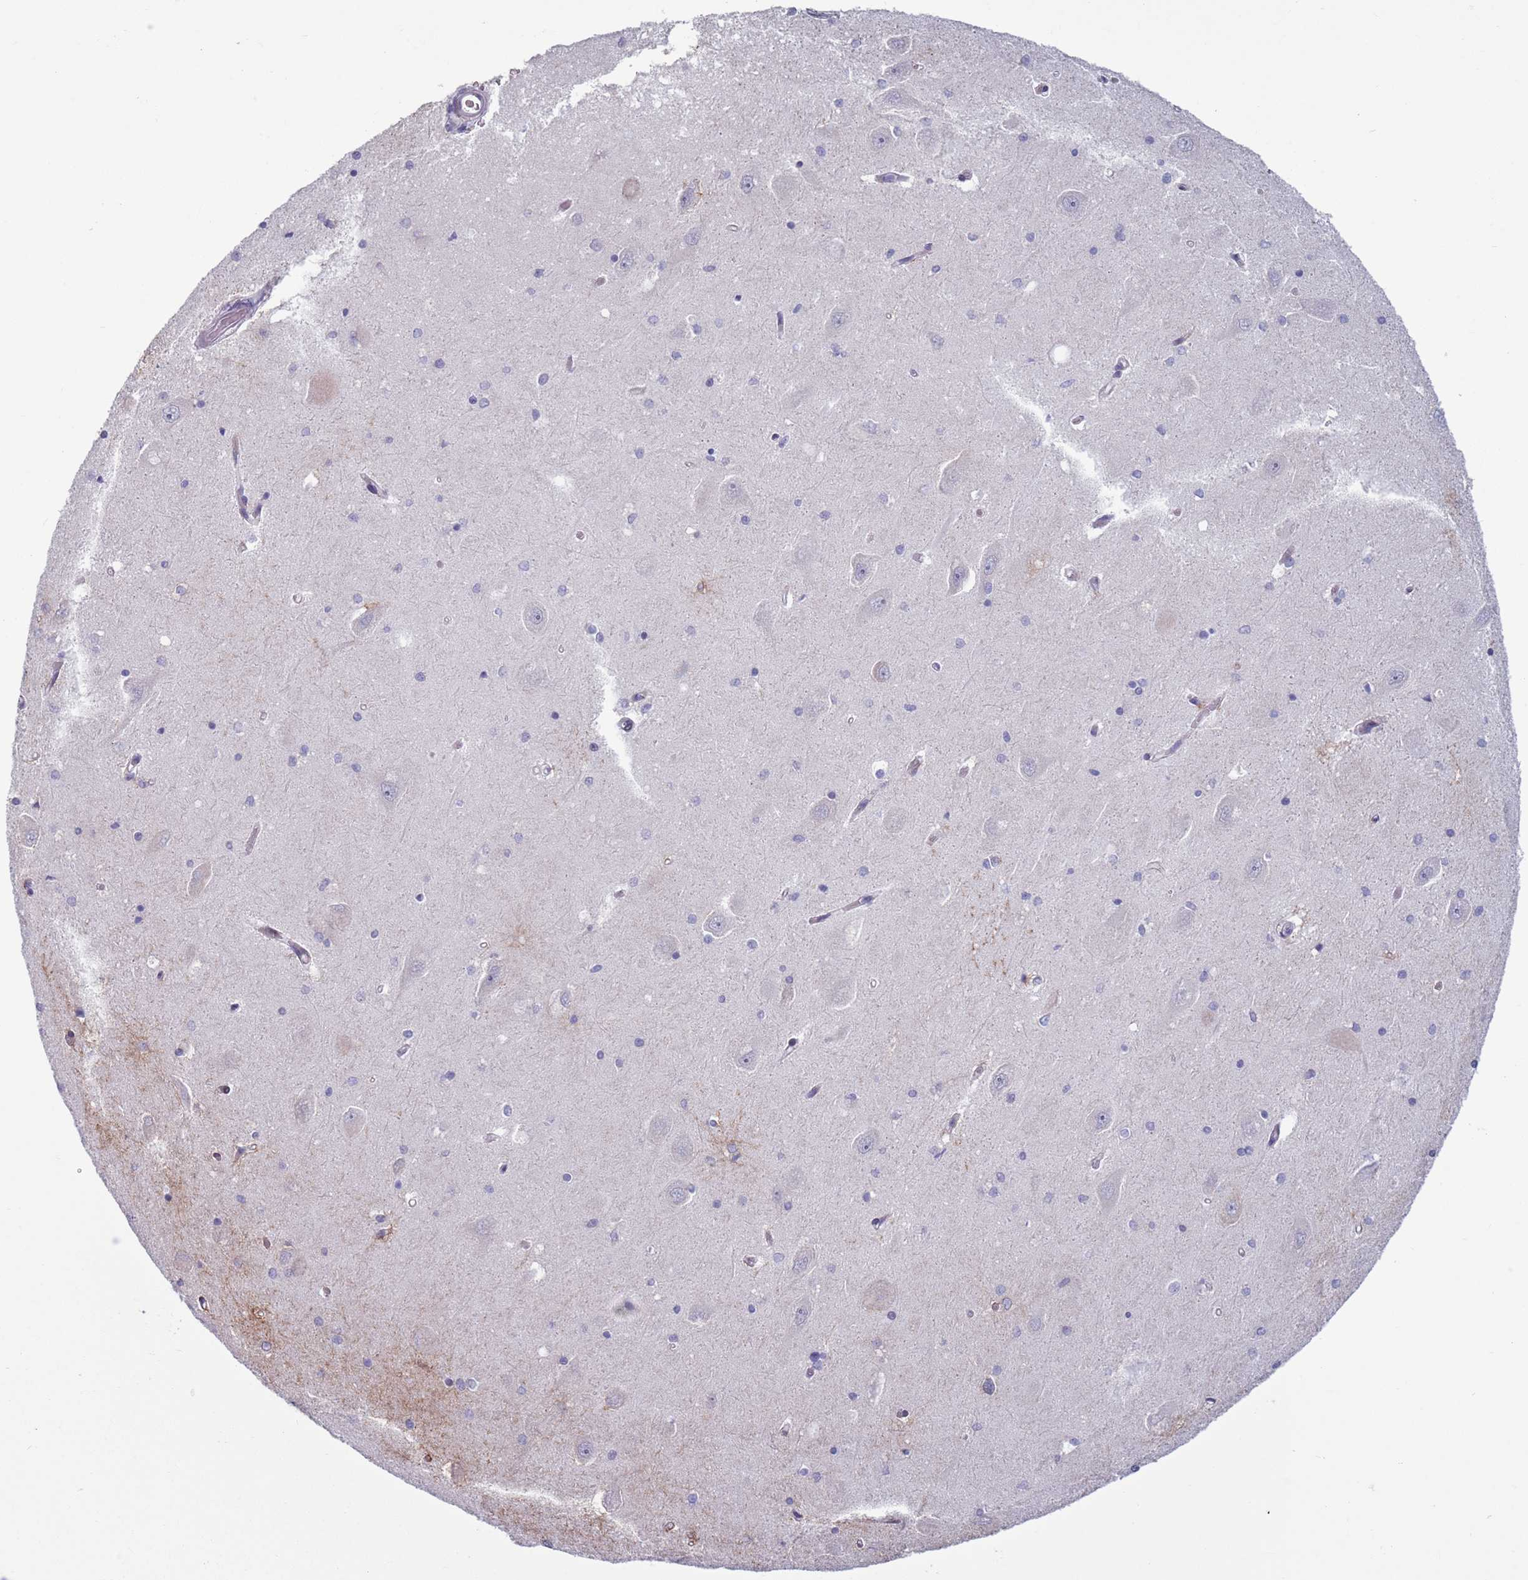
{"staining": {"intensity": "negative", "quantity": "none", "location": "none"}, "tissue": "hippocampus", "cell_type": "Glial cells", "image_type": "normal", "snomed": [{"axis": "morphology", "description": "Normal tissue, NOS"}, {"axis": "topography", "description": "Hippocampus"}], "caption": "IHC photomicrograph of unremarkable hippocampus: human hippocampus stained with DAB (3,3'-diaminobenzidine) exhibits no significant protein expression in glial cells. The staining was performed using DAB to visualize the protein expression in brown, while the nuclei were stained in blue with hematoxylin (Magnification: 20x).", "gene": "ZKSCAN2", "patient": {"sex": "male", "age": 45}}